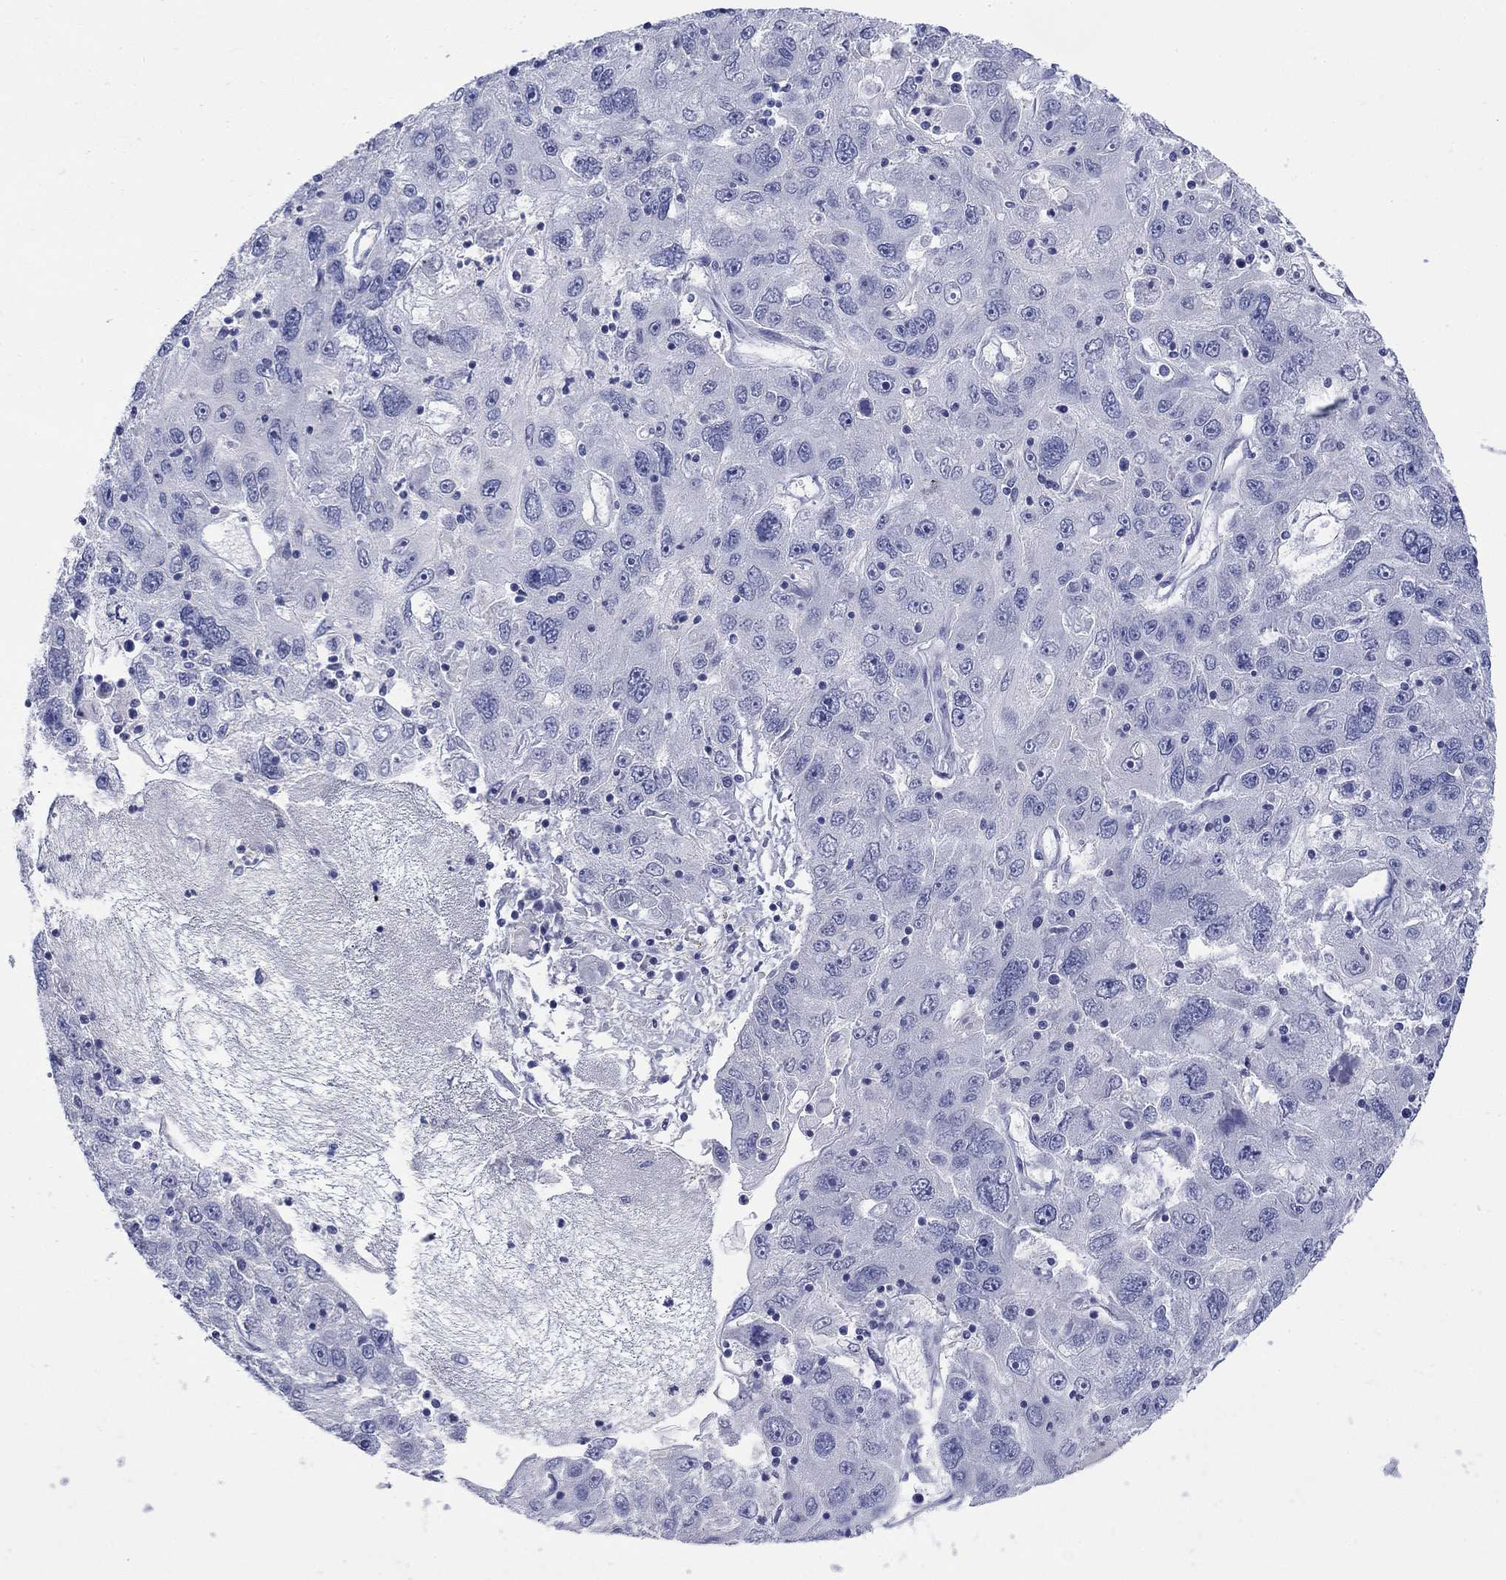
{"staining": {"intensity": "negative", "quantity": "none", "location": "none"}, "tissue": "stomach cancer", "cell_type": "Tumor cells", "image_type": "cancer", "snomed": [{"axis": "morphology", "description": "Adenocarcinoma, NOS"}, {"axis": "topography", "description": "Stomach"}], "caption": "Immunohistochemical staining of human stomach adenocarcinoma demonstrates no significant staining in tumor cells.", "gene": "PTPRZ1", "patient": {"sex": "male", "age": 56}}